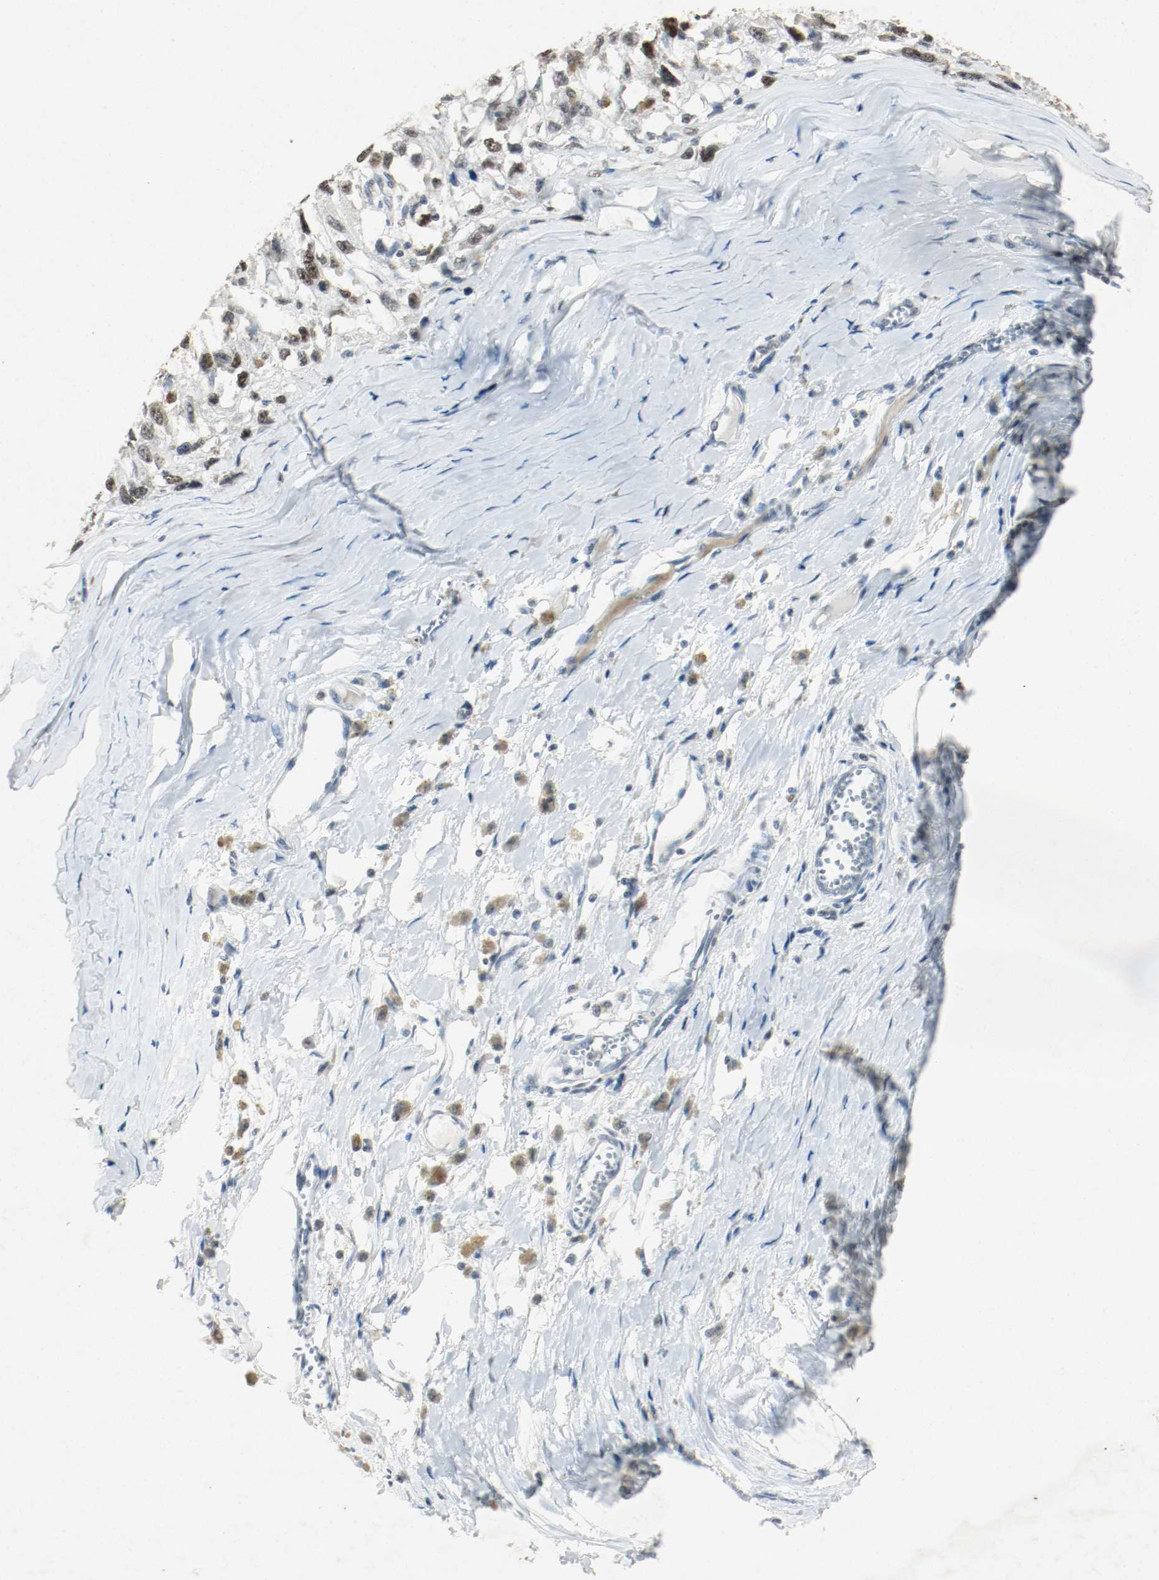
{"staining": {"intensity": "strong", "quantity": ">75%", "location": "nuclear"}, "tissue": "melanoma", "cell_type": "Tumor cells", "image_type": "cancer", "snomed": [{"axis": "morphology", "description": "Malignant melanoma, Metastatic site"}, {"axis": "topography", "description": "Lymph node"}], "caption": "DAB (3,3'-diaminobenzidine) immunohistochemical staining of human melanoma displays strong nuclear protein expression in about >75% of tumor cells.", "gene": "DNMT1", "patient": {"sex": "male", "age": 59}}